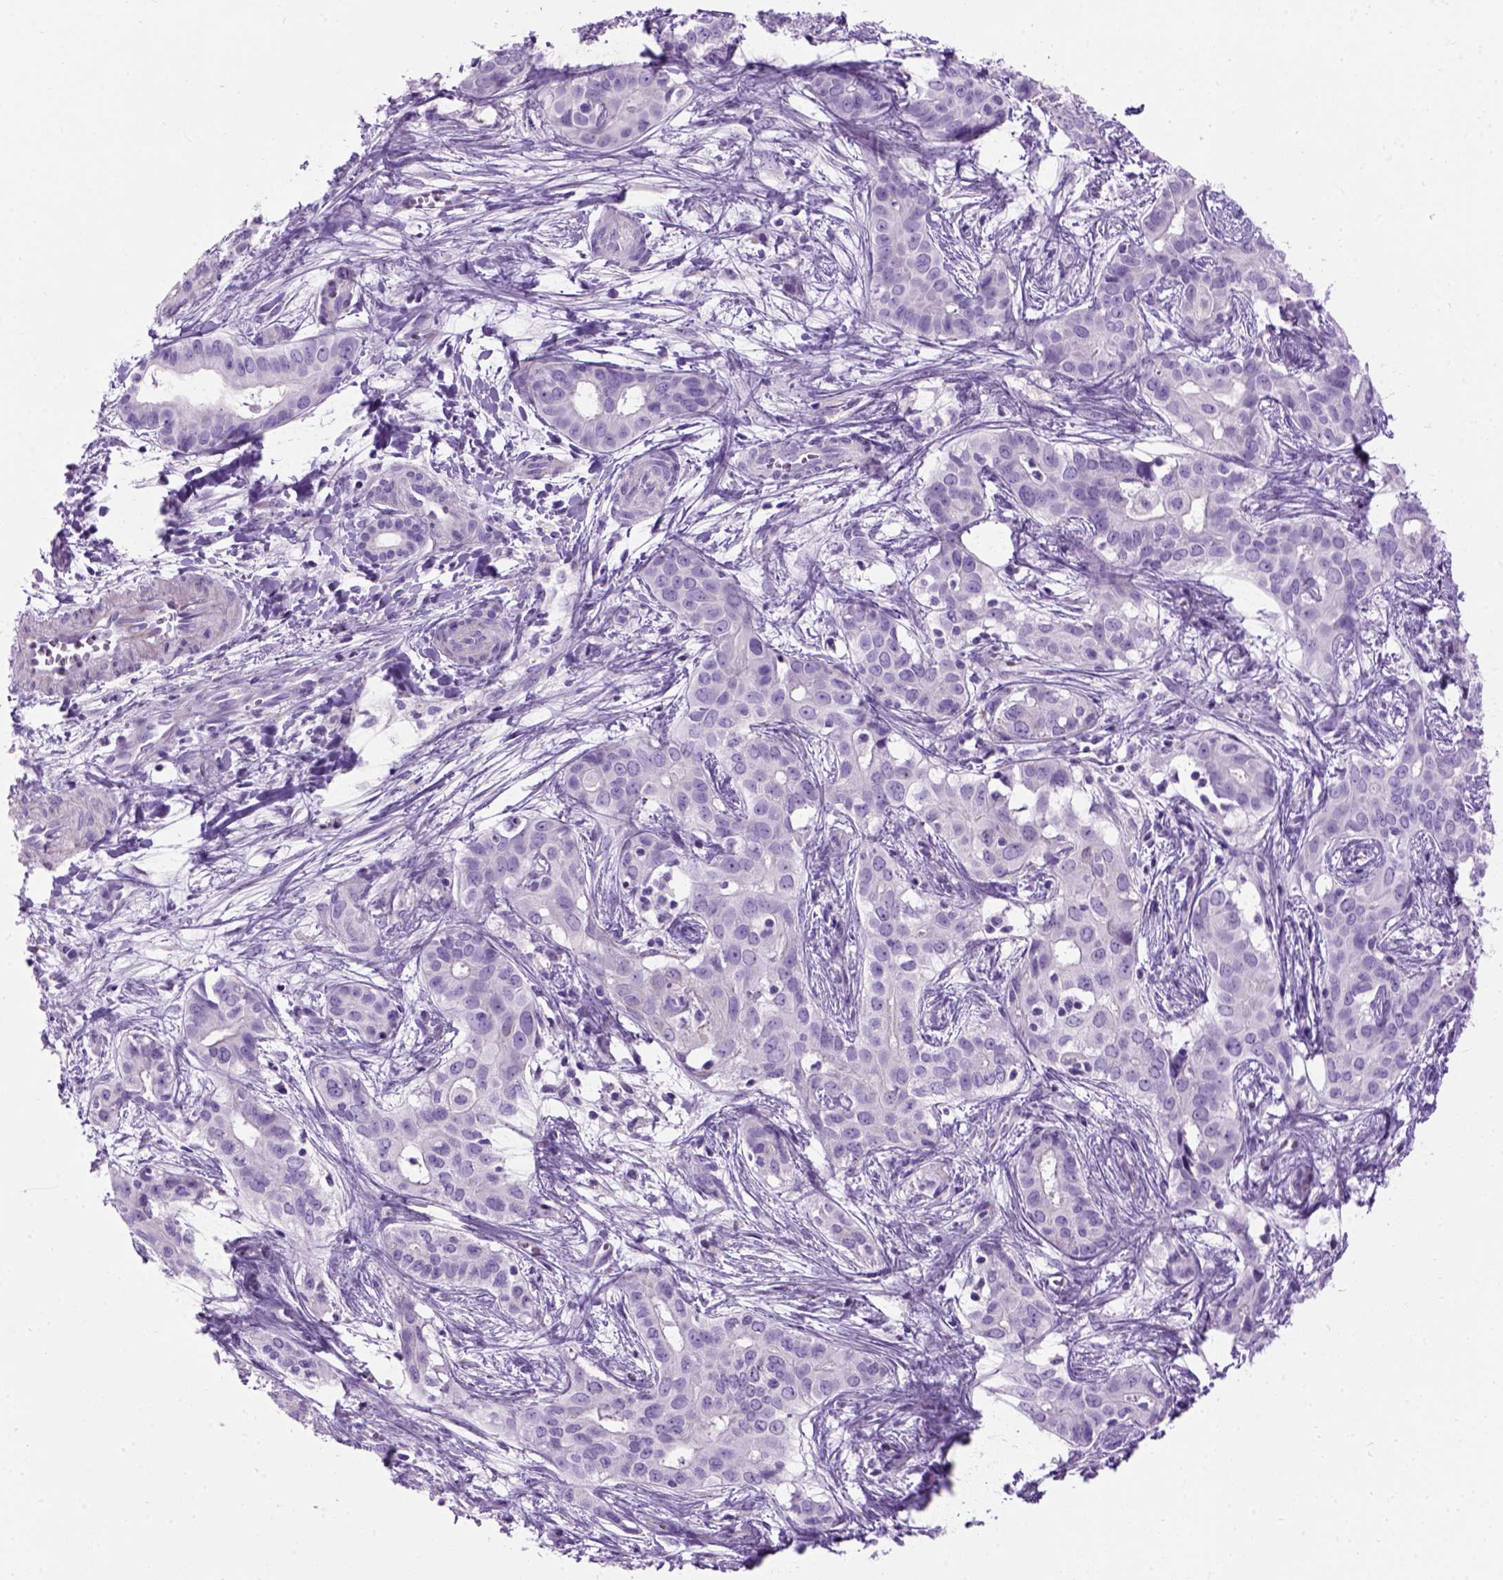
{"staining": {"intensity": "negative", "quantity": "none", "location": "none"}, "tissue": "liver cancer", "cell_type": "Tumor cells", "image_type": "cancer", "snomed": [{"axis": "morphology", "description": "Cholangiocarcinoma"}, {"axis": "topography", "description": "Liver"}], "caption": "IHC histopathology image of neoplastic tissue: human liver cancer stained with DAB (3,3'-diaminobenzidine) displays no significant protein expression in tumor cells. (Immunohistochemistry, brightfield microscopy, high magnification).", "gene": "GABRB2", "patient": {"sex": "female", "age": 65}}